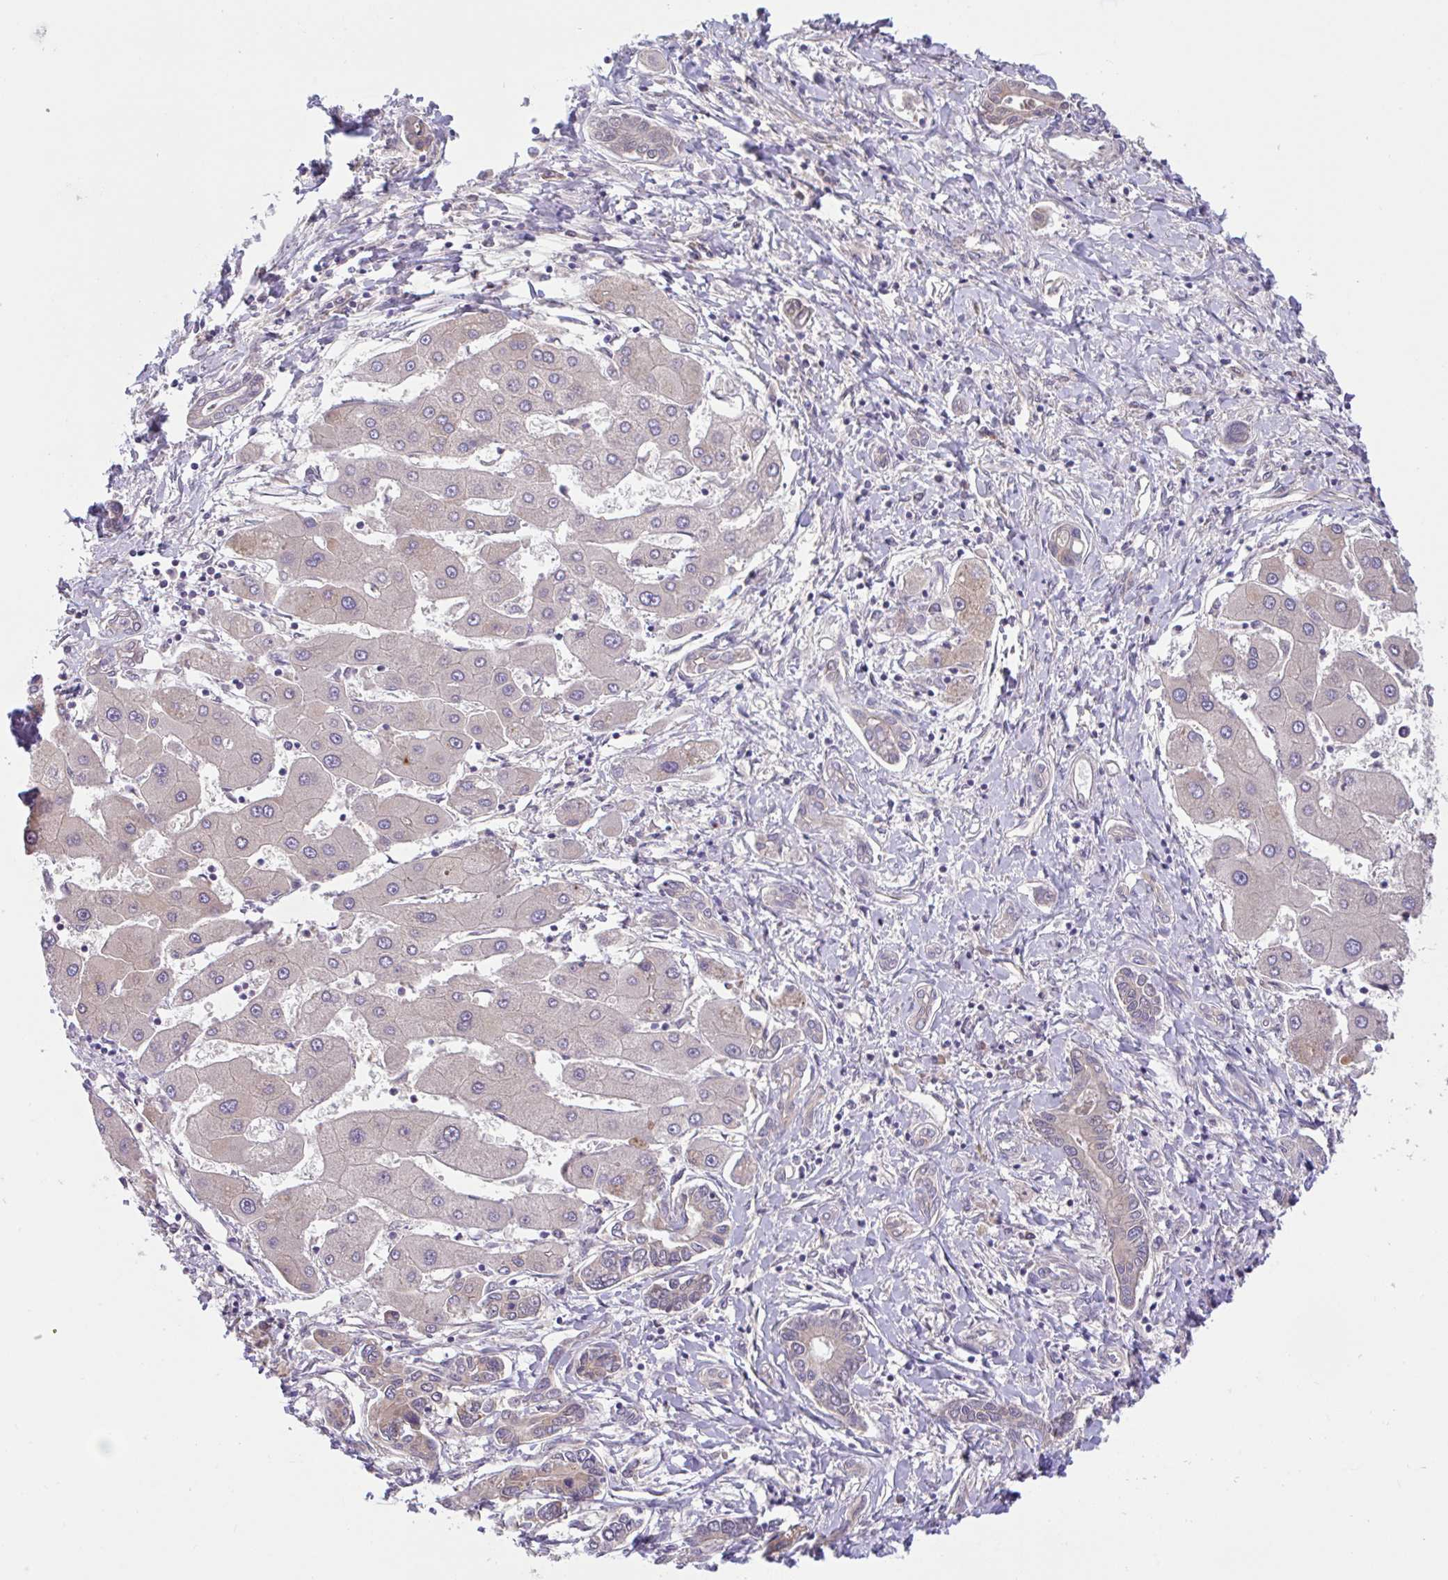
{"staining": {"intensity": "weak", "quantity": "<25%", "location": "cytoplasmic/membranous"}, "tissue": "liver cancer", "cell_type": "Tumor cells", "image_type": "cancer", "snomed": [{"axis": "morphology", "description": "Cholangiocarcinoma"}, {"axis": "topography", "description": "Liver"}], "caption": "DAB immunohistochemical staining of human liver cancer demonstrates no significant positivity in tumor cells.", "gene": "DLEU7", "patient": {"sex": "male", "age": 66}}